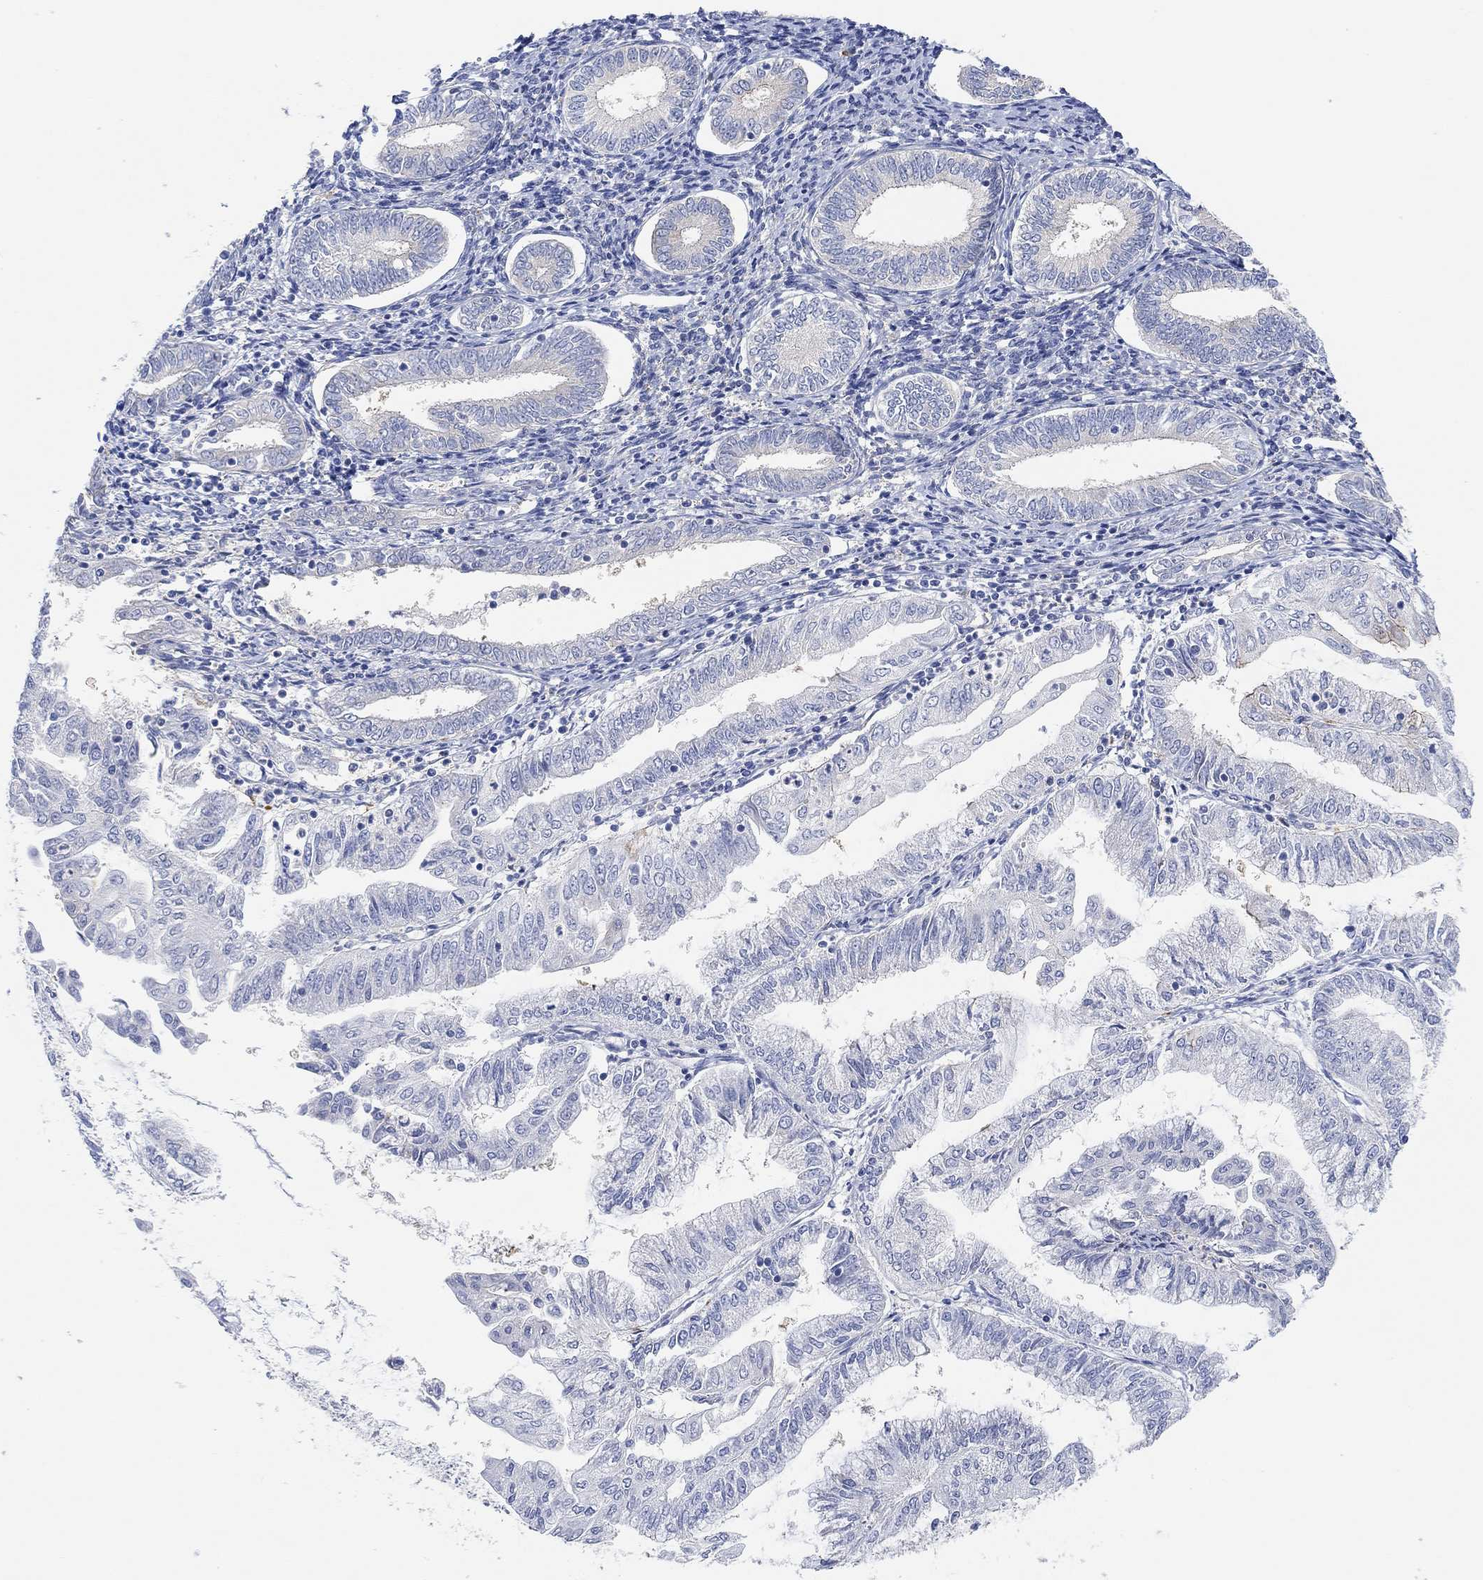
{"staining": {"intensity": "weak", "quantity": "<25%", "location": "cytoplasmic/membranous"}, "tissue": "endometrial cancer", "cell_type": "Tumor cells", "image_type": "cancer", "snomed": [{"axis": "morphology", "description": "Adenocarcinoma, NOS"}, {"axis": "topography", "description": "Endometrium"}], "caption": "Tumor cells are negative for brown protein staining in endometrial cancer (adenocarcinoma).", "gene": "RGS1", "patient": {"sex": "female", "age": 56}}